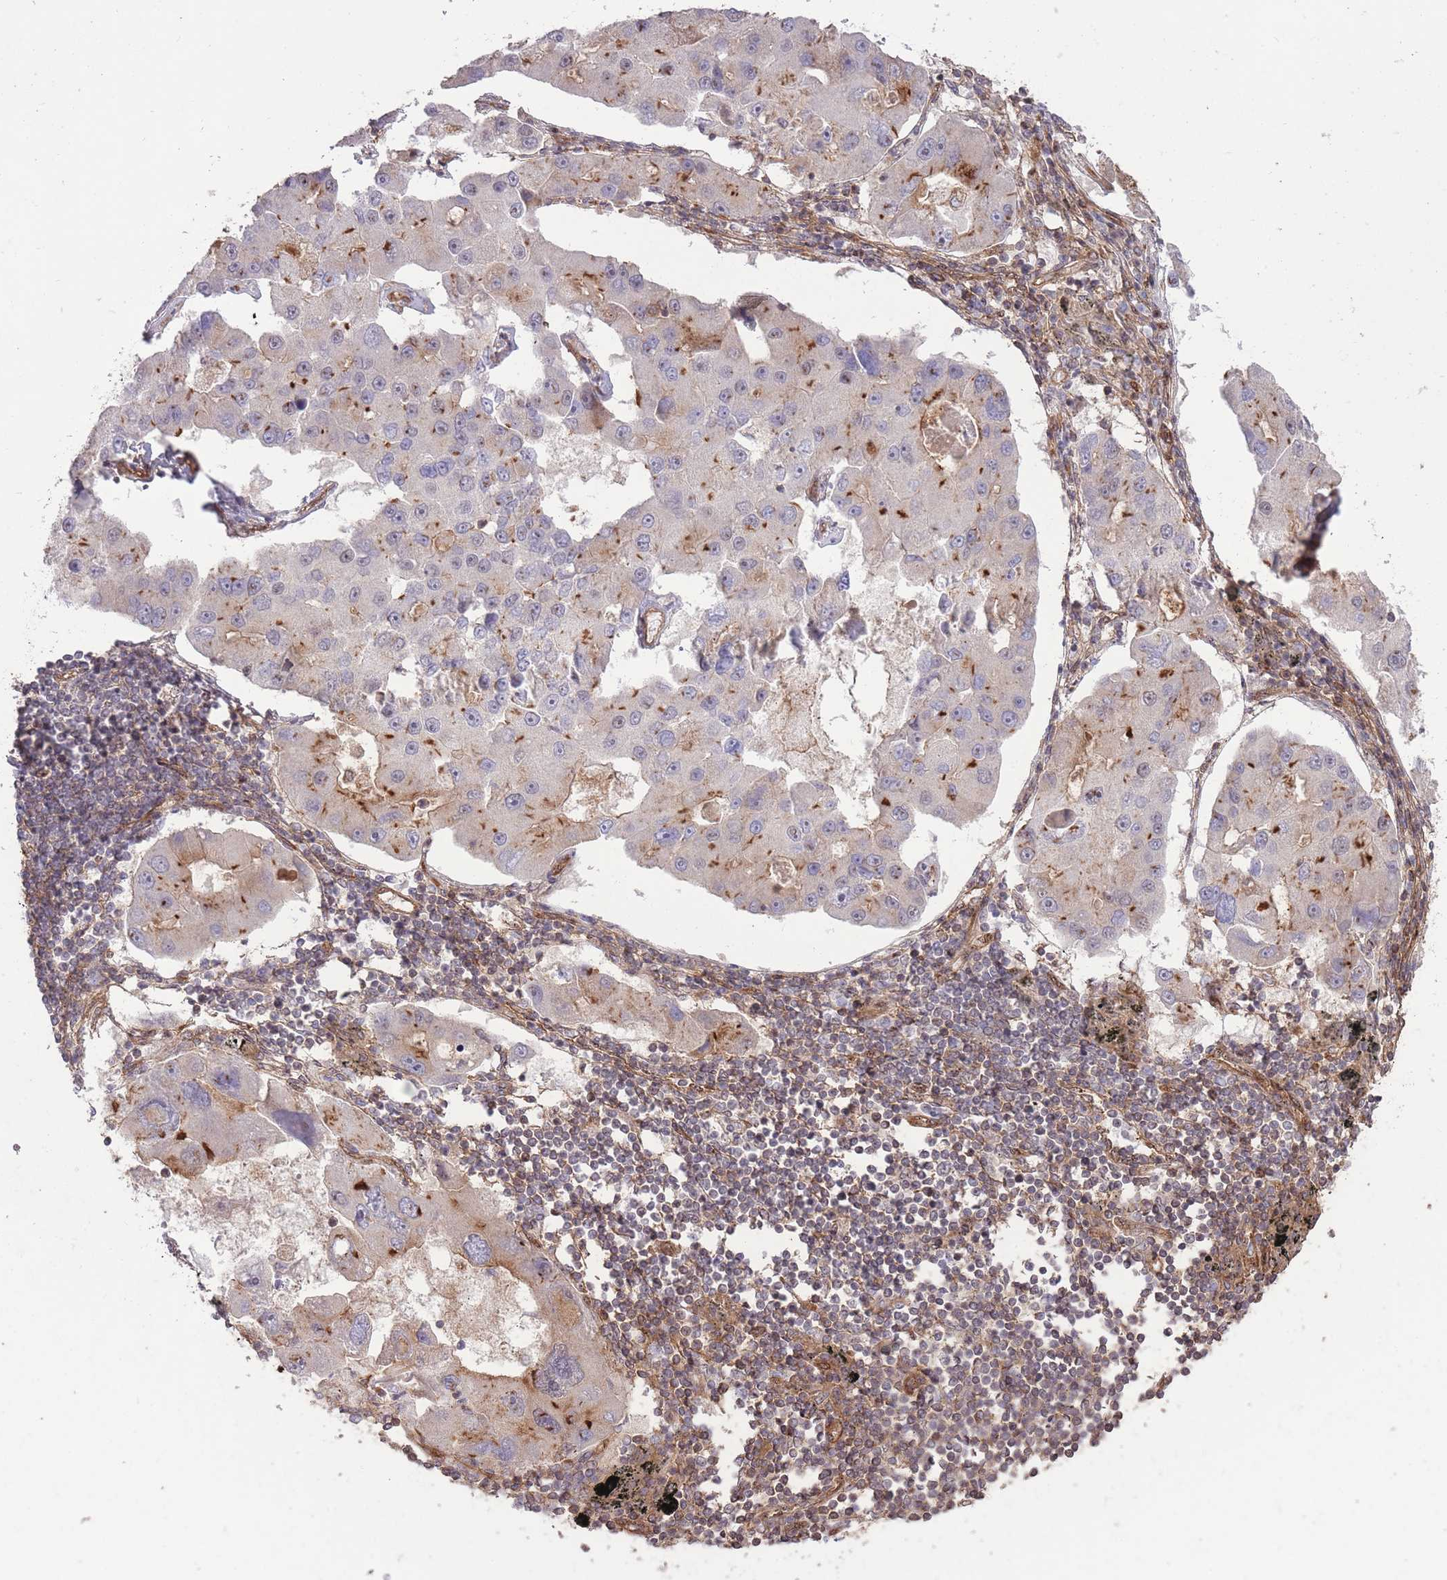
{"staining": {"intensity": "moderate", "quantity": "25%-75%", "location": "cytoplasmic/membranous"}, "tissue": "lung cancer", "cell_type": "Tumor cells", "image_type": "cancer", "snomed": [{"axis": "morphology", "description": "Adenocarcinoma, NOS"}, {"axis": "topography", "description": "Lung"}], "caption": "Protein staining displays moderate cytoplasmic/membranous expression in about 25%-75% of tumor cells in lung cancer. Using DAB (3,3'-diaminobenzidine) (brown) and hematoxylin (blue) stains, captured at high magnification using brightfield microscopy.", "gene": "PLD1", "patient": {"sex": "female", "age": 54}}